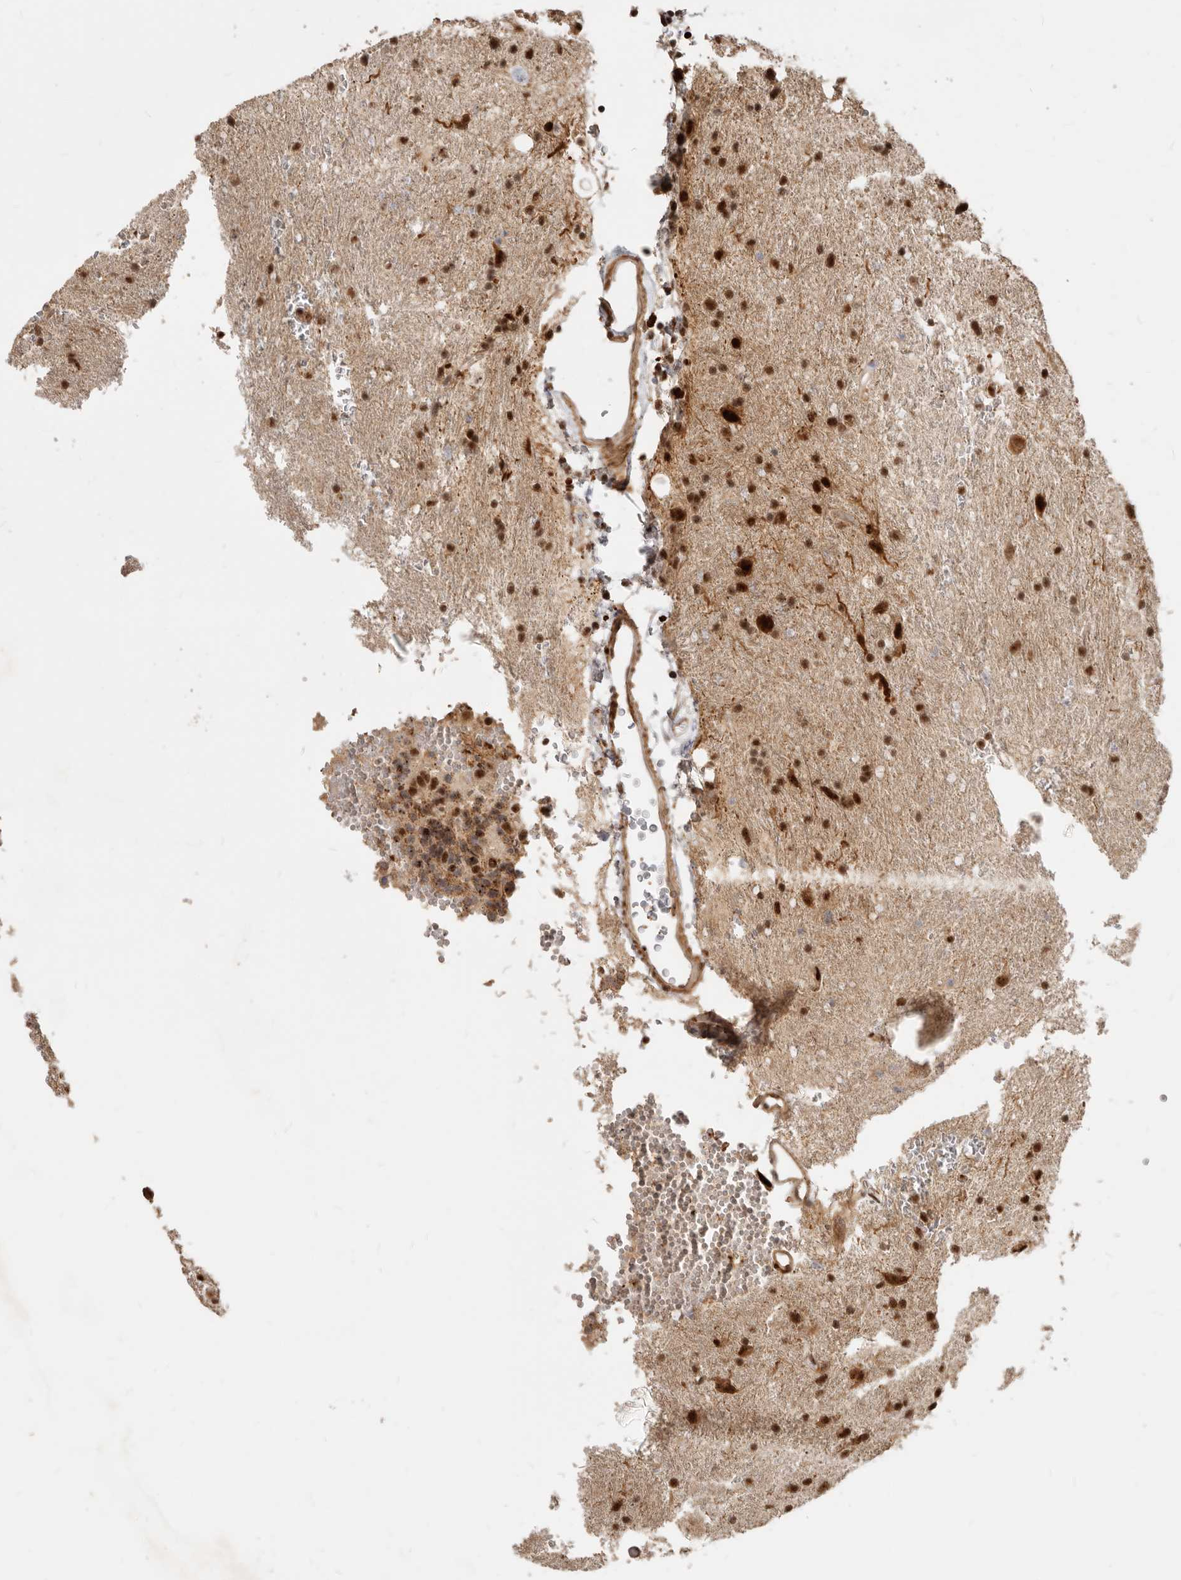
{"staining": {"intensity": "strong", "quantity": ">75%", "location": "cytoplasmic/membranous,nuclear"}, "tissue": "glioma", "cell_type": "Tumor cells", "image_type": "cancer", "snomed": [{"axis": "morphology", "description": "Glioma, malignant, Low grade"}, {"axis": "topography", "description": "Brain"}], "caption": "Protein positivity by immunohistochemistry (IHC) displays strong cytoplasmic/membranous and nuclear staining in approximately >75% of tumor cells in glioma.", "gene": "GPBP1L1", "patient": {"sex": "male", "age": 77}}